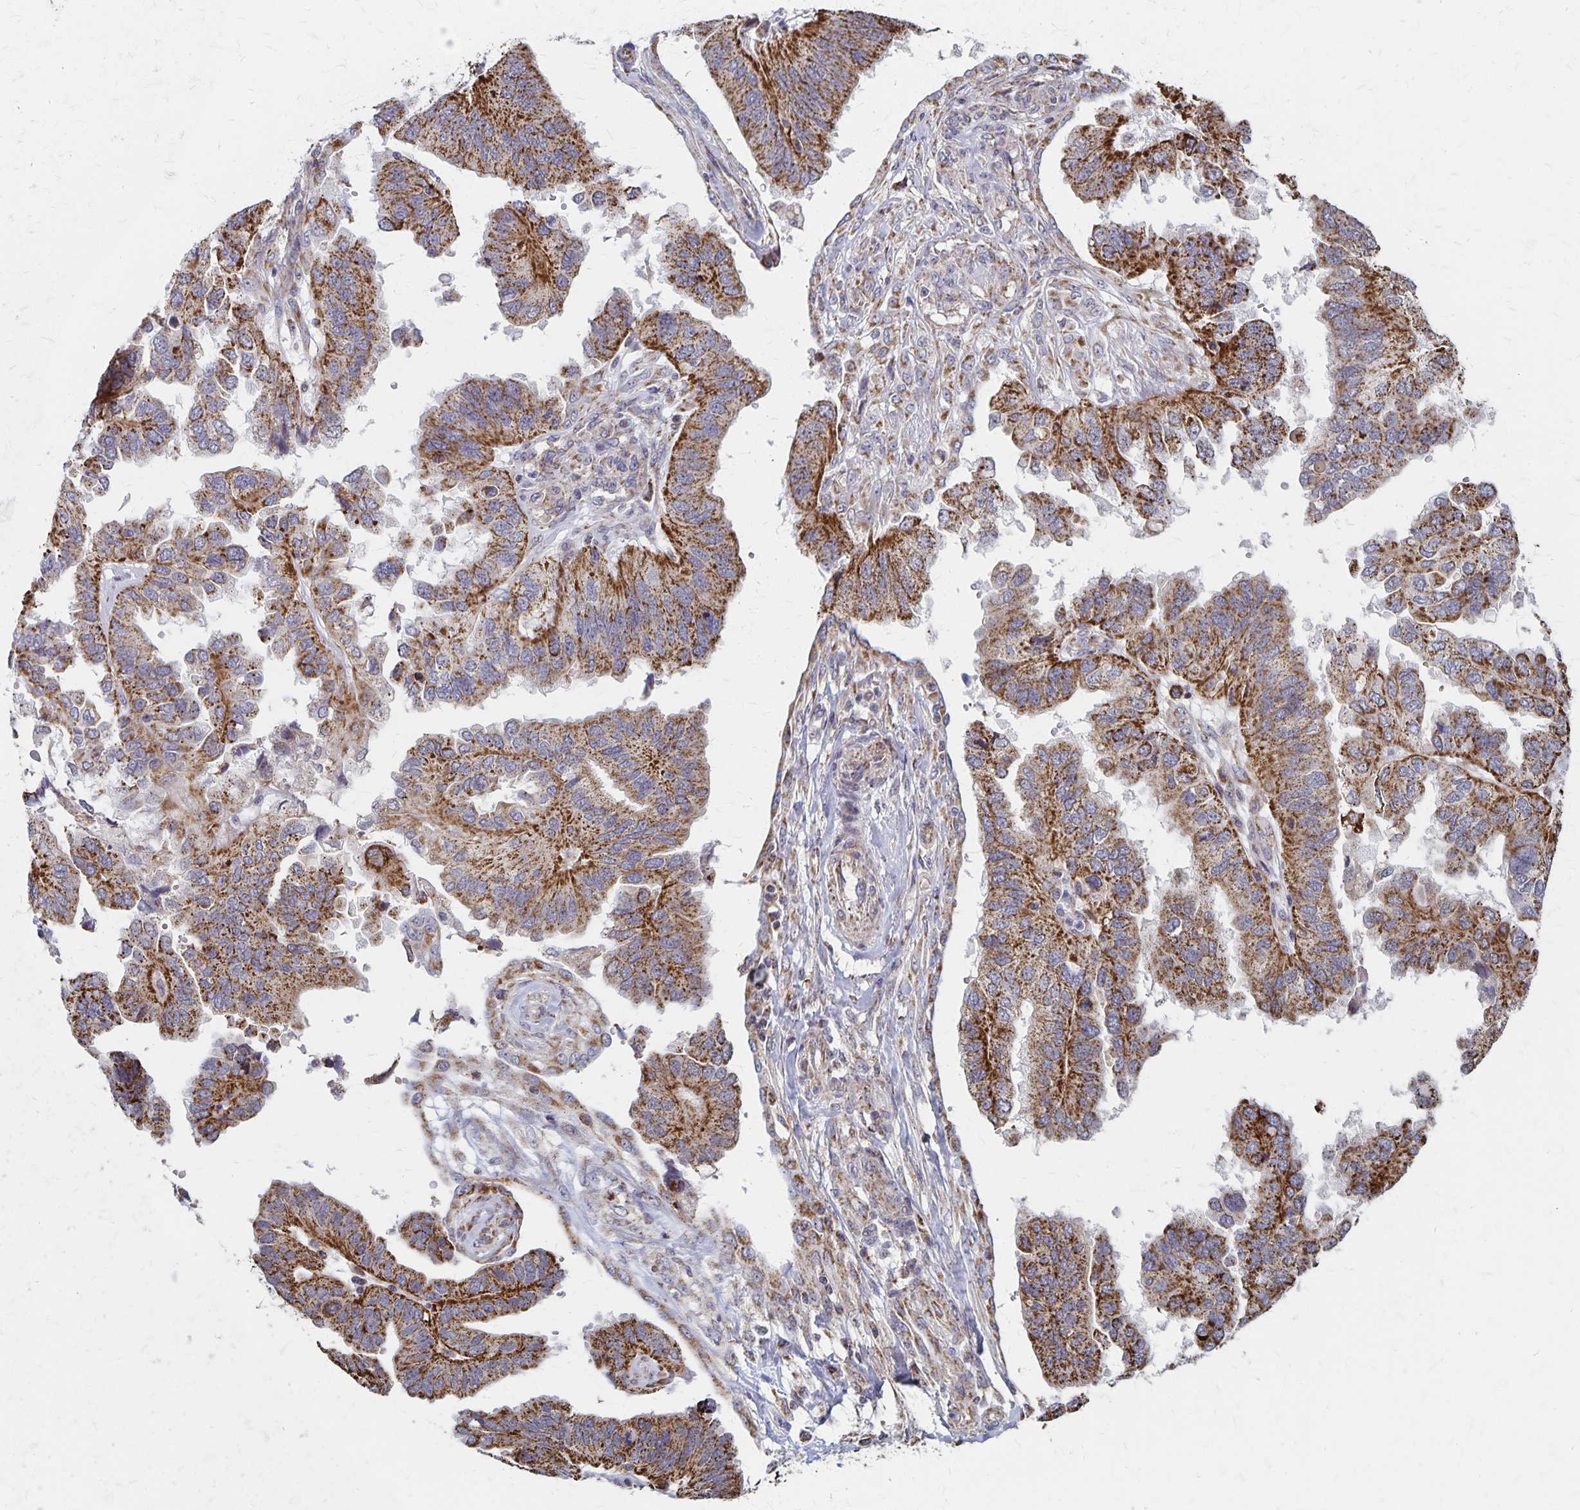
{"staining": {"intensity": "strong", "quantity": ">75%", "location": "cytoplasmic/membranous"}, "tissue": "ovarian cancer", "cell_type": "Tumor cells", "image_type": "cancer", "snomed": [{"axis": "morphology", "description": "Cystadenocarcinoma, serous, NOS"}, {"axis": "topography", "description": "Ovary"}], "caption": "Strong cytoplasmic/membranous protein staining is appreciated in about >75% of tumor cells in ovarian cancer.", "gene": "DYRK4", "patient": {"sex": "female", "age": 79}}